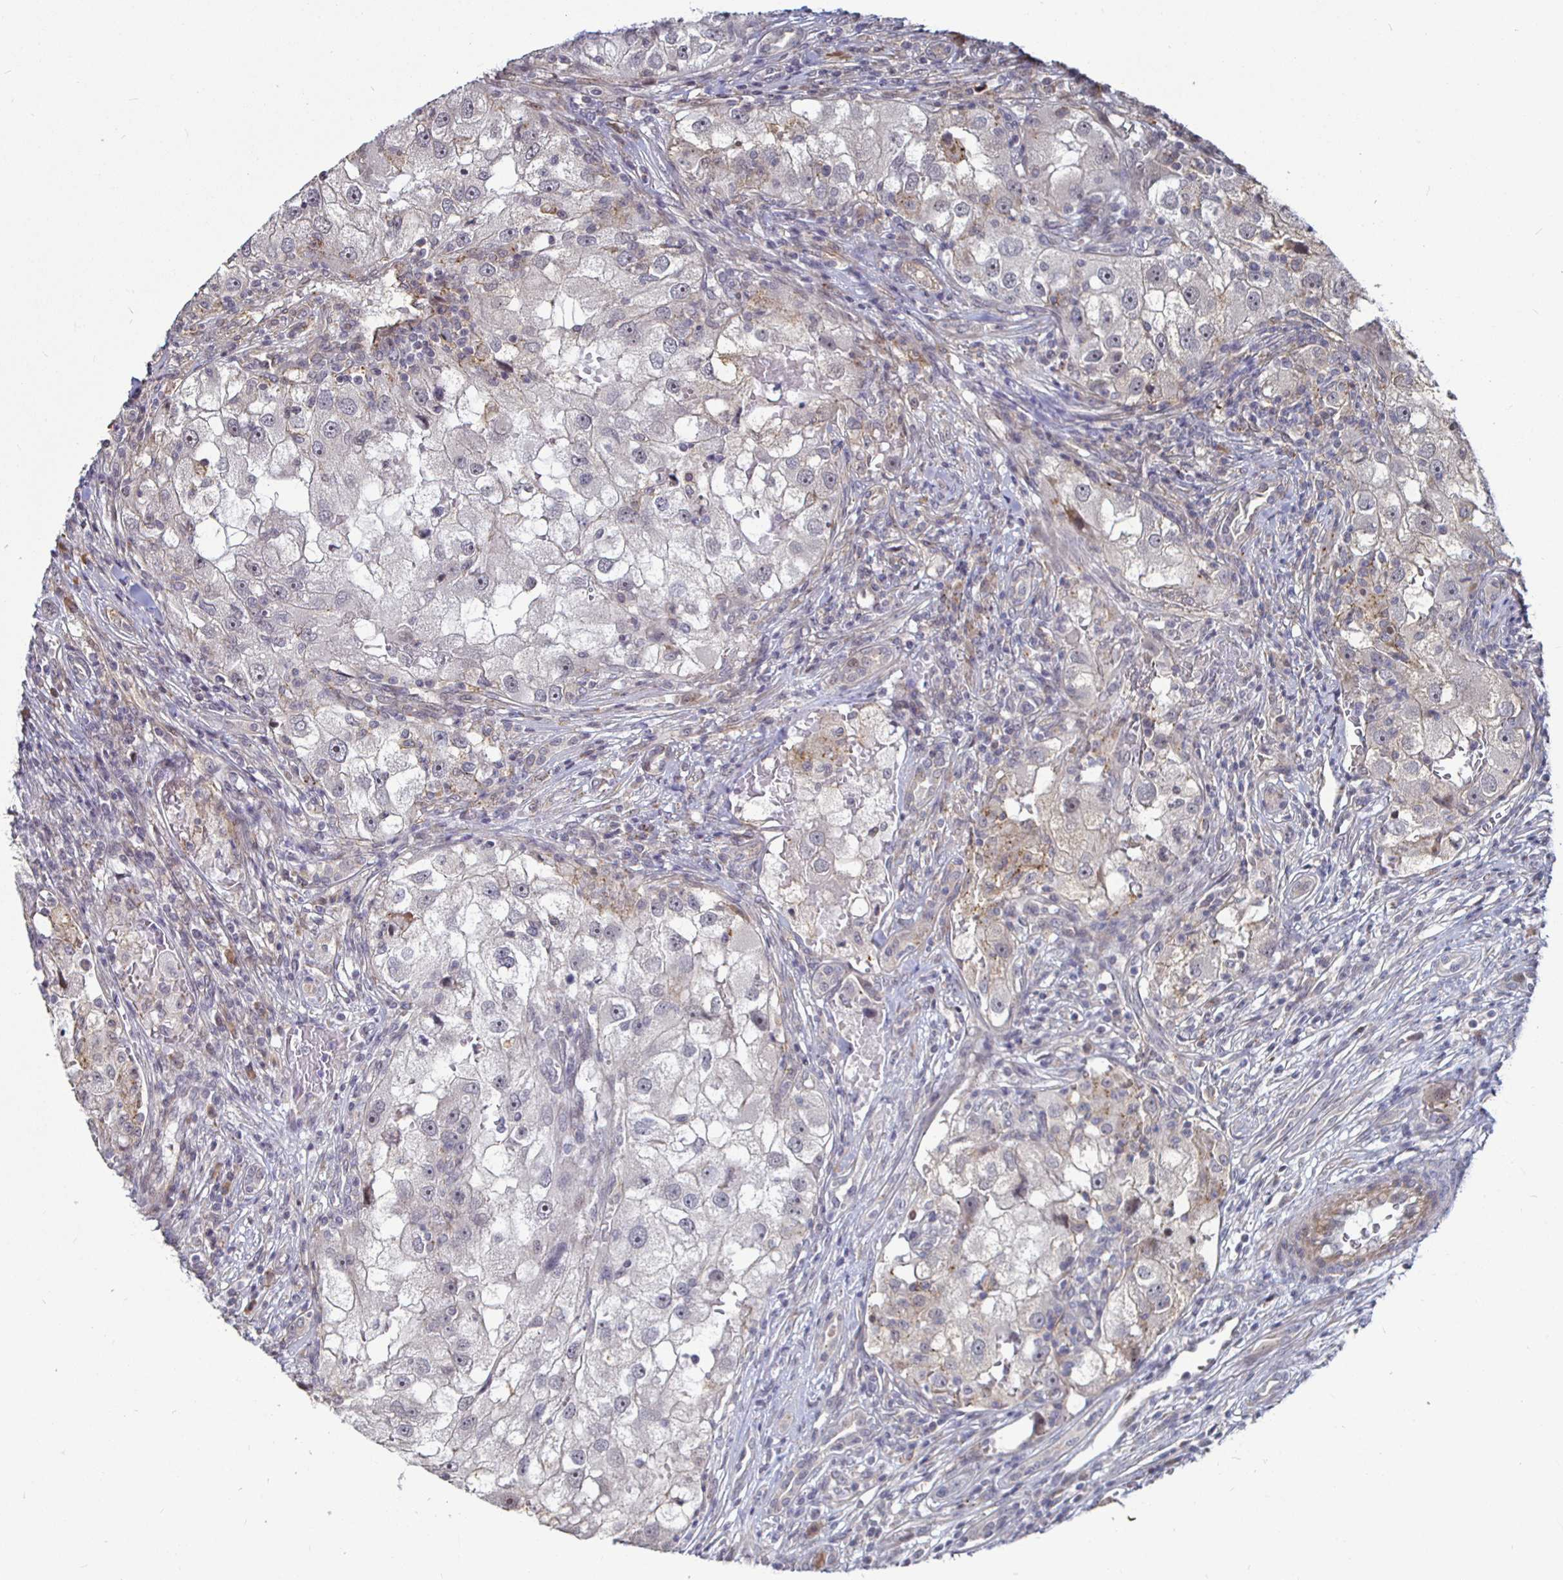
{"staining": {"intensity": "negative", "quantity": "none", "location": "none"}, "tissue": "renal cancer", "cell_type": "Tumor cells", "image_type": "cancer", "snomed": [{"axis": "morphology", "description": "Adenocarcinoma, NOS"}, {"axis": "topography", "description": "Kidney"}], "caption": "Immunohistochemistry (IHC) histopathology image of human renal cancer stained for a protein (brown), which displays no expression in tumor cells.", "gene": "CAPN11", "patient": {"sex": "male", "age": 63}}